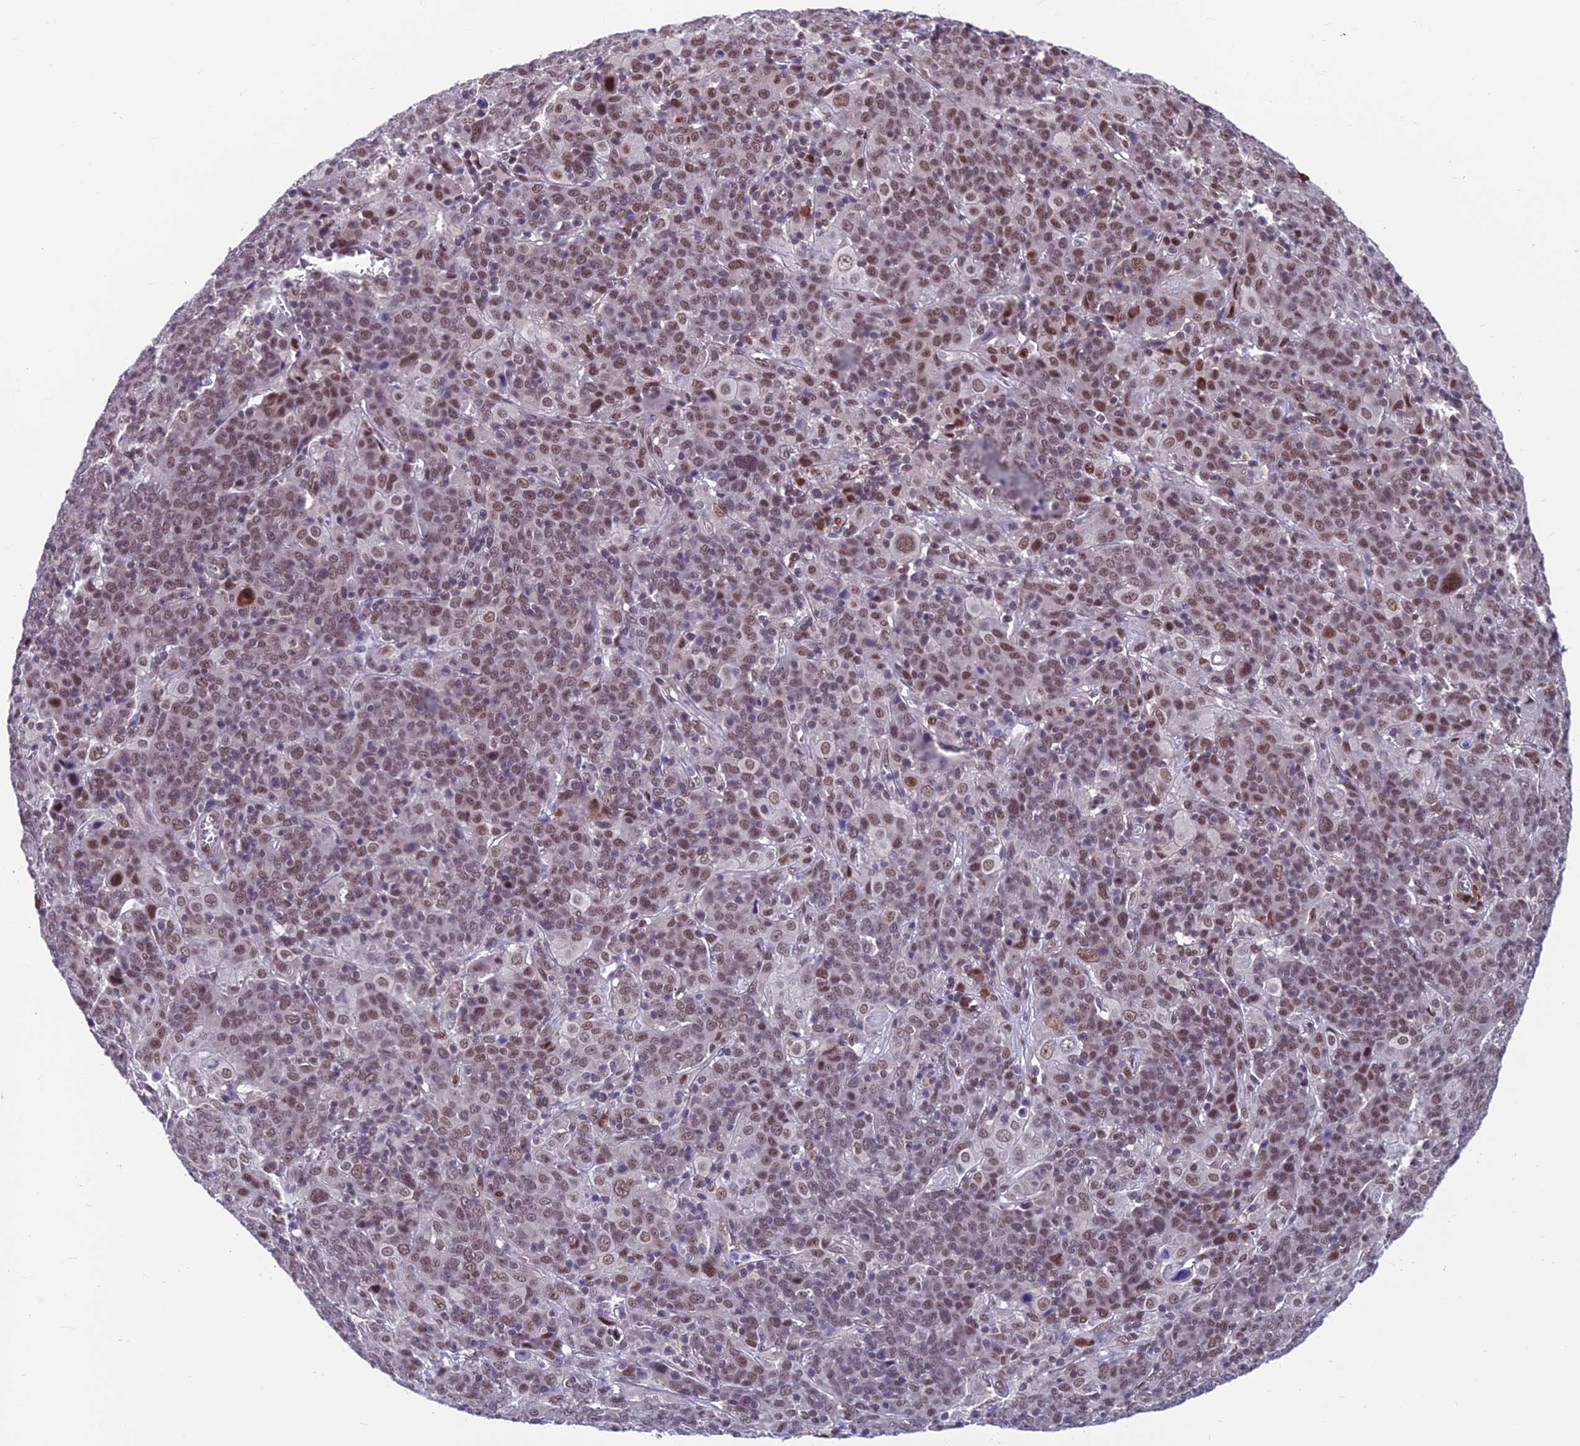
{"staining": {"intensity": "moderate", "quantity": ">75%", "location": "nuclear"}, "tissue": "cervical cancer", "cell_type": "Tumor cells", "image_type": "cancer", "snomed": [{"axis": "morphology", "description": "Squamous cell carcinoma, NOS"}, {"axis": "topography", "description": "Cervix"}], "caption": "Squamous cell carcinoma (cervical) stained with DAB immunohistochemistry demonstrates medium levels of moderate nuclear expression in approximately >75% of tumor cells. (DAB IHC with brightfield microscopy, high magnification).", "gene": "KIAA1191", "patient": {"sex": "female", "age": 67}}